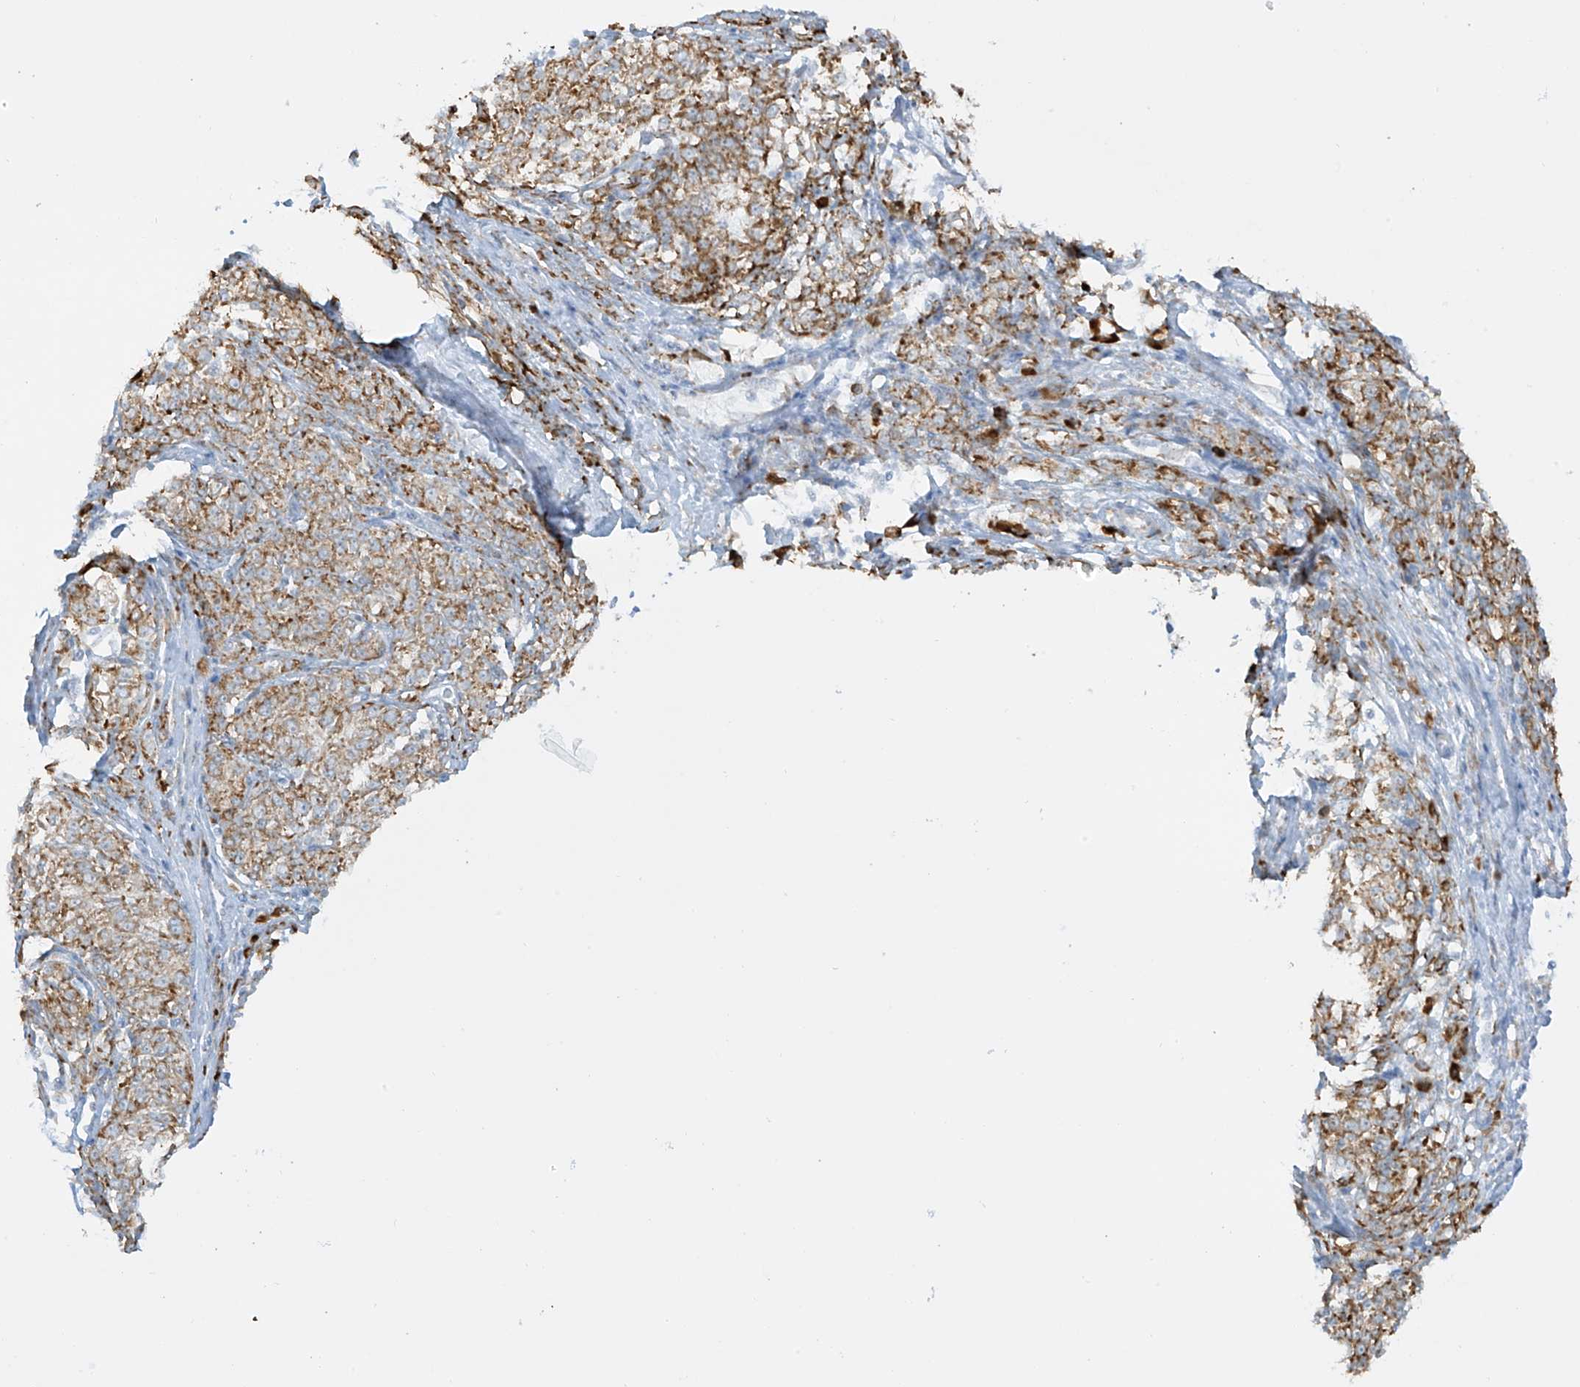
{"staining": {"intensity": "moderate", "quantity": ">75%", "location": "cytoplasmic/membranous"}, "tissue": "melanoma", "cell_type": "Tumor cells", "image_type": "cancer", "snomed": [{"axis": "morphology", "description": "Malignant melanoma, NOS"}, {"axis": "topography", "description": "Skin"}], "caption": "This image demonstrates immunohistochemistry (IHC) staining of melanoma, with medium moderate cytoplasmic/membranous staining in approximately >75% of tumor cells.", "gene": "LRRC59", "patient": {"sex": "female", "age": 72}}